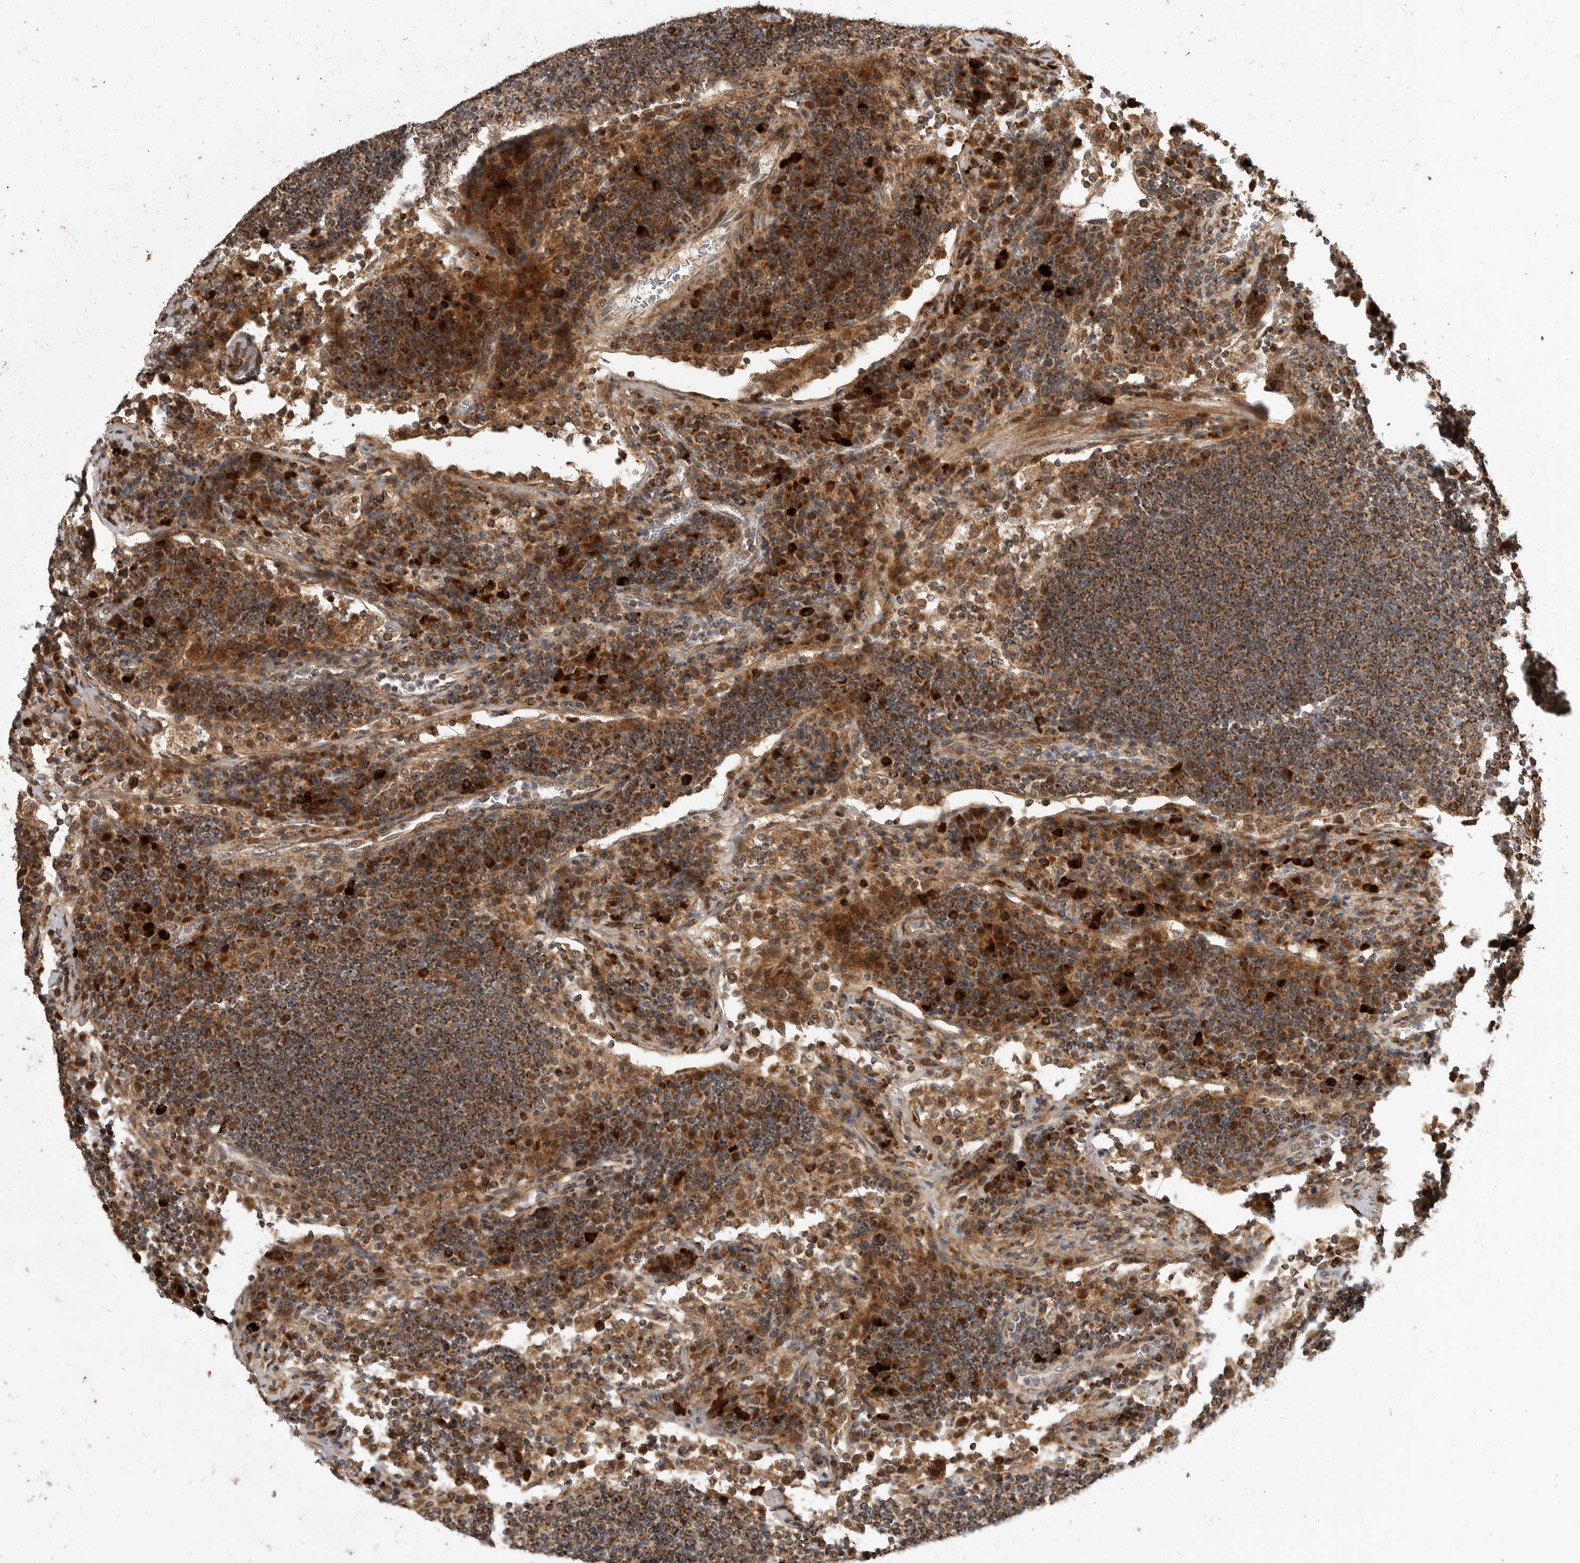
{"staining": {"intensity": "strong", "quantity": ">75%", "location": "cytoplasmic/membranous"}, "tissue": "lymph node", "cell_type": "Non-germinal center cells", "image_type": "normal", "snomed": [{"axis": "morphology", "description": "Normal tissue, NOS"}, {"axis": "topography", "description": "Lymph node"}], "caption": "Lymph node stained for a protein (brown) exhibits strong cytoplasmic/membranous positive positivity in about >75% of non-germinal center cells.", "gene": "KYAT3", "patient": {"sex": "female", "age": 53}}